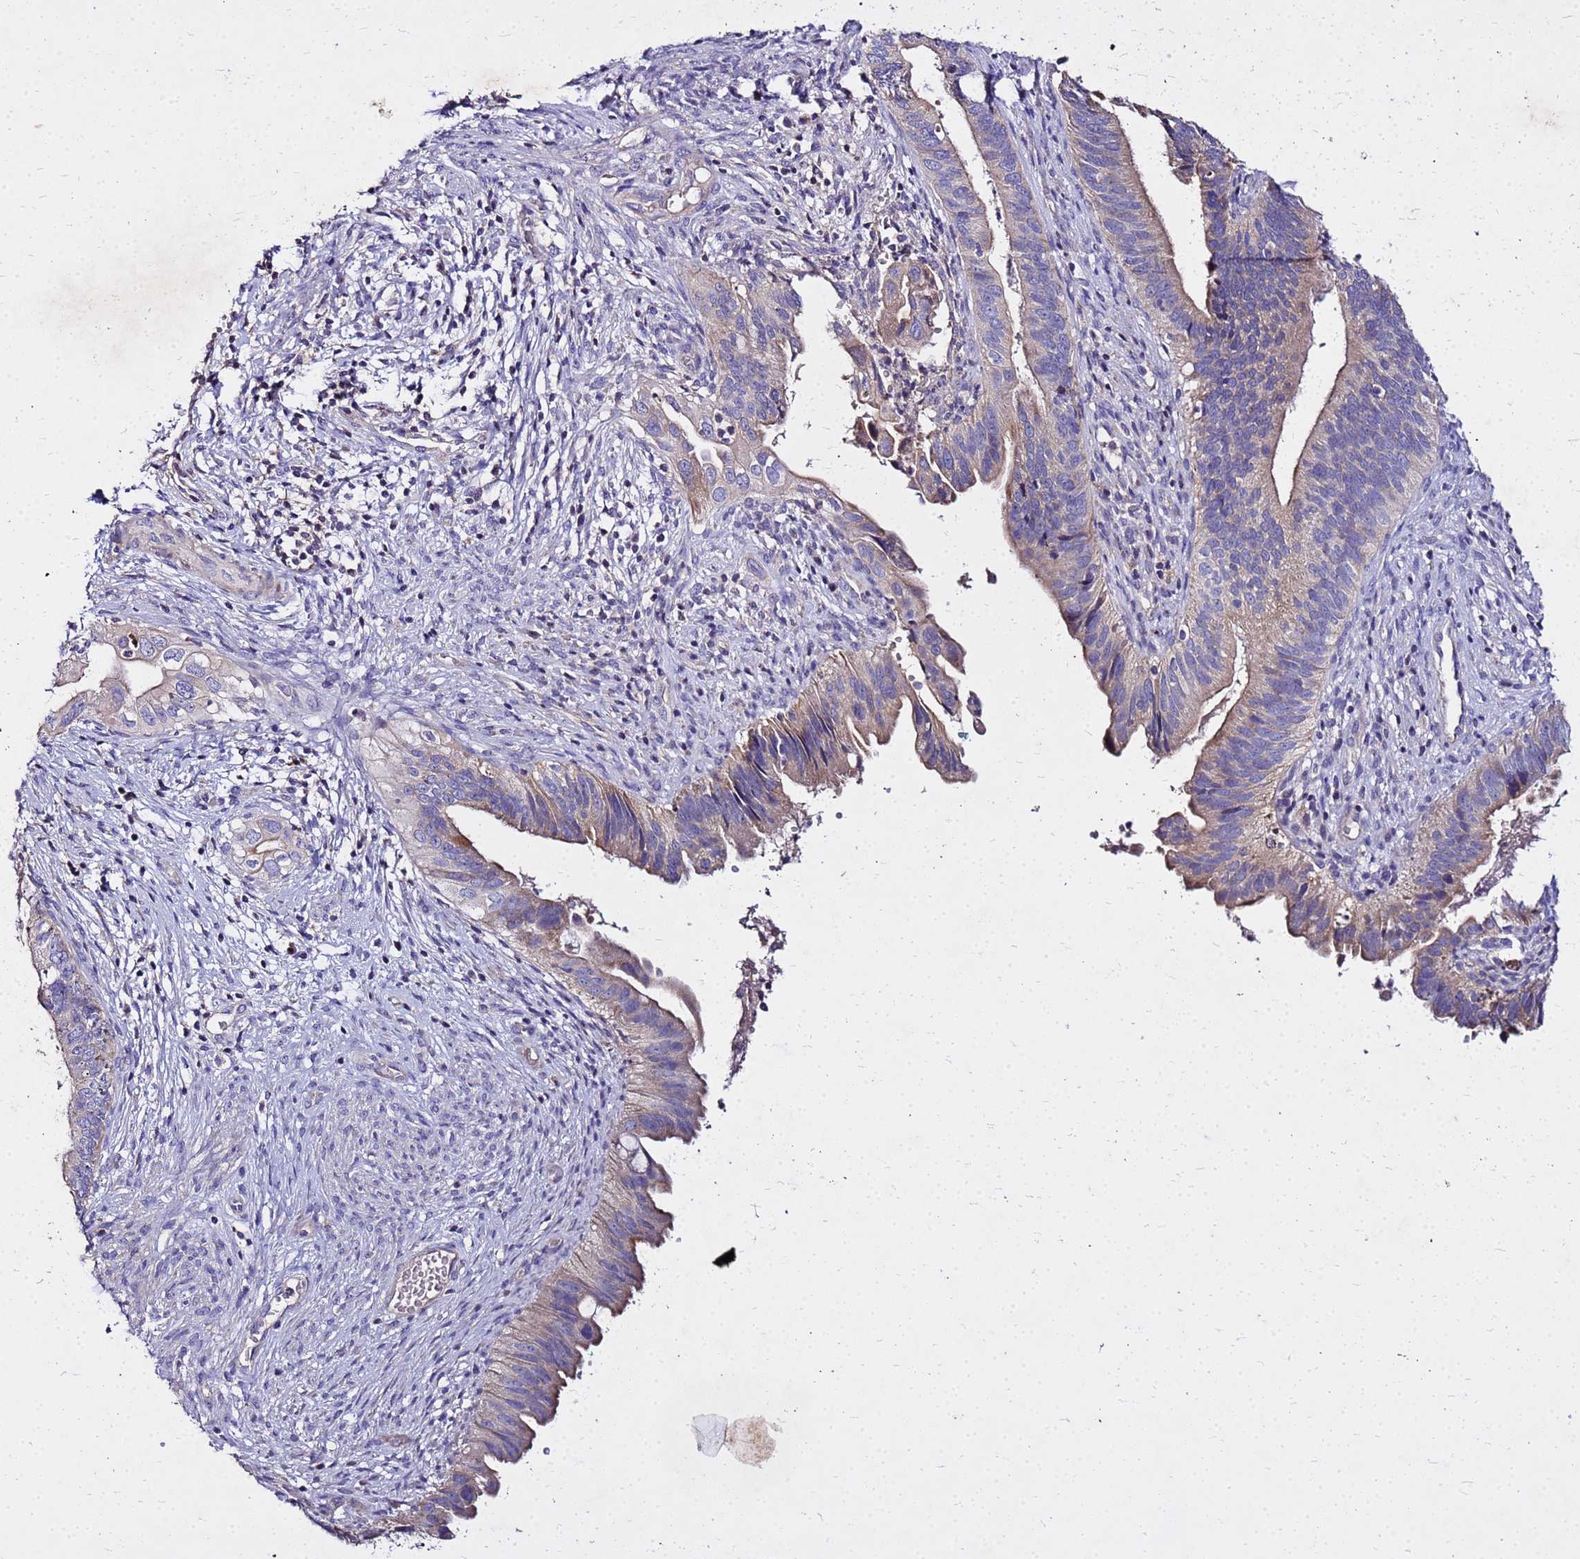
{"staining": {"intensity": "moderate", "quantity": "<25%", "location": "cytoplasmic/membranous"}, "tissue": "cervical cancer", "cell_type": "Tumor cells", "image_type": "cancer", "snomed": [{"axis": "morphology", "description": "Adenocarcinoma, NOS"}, {"axis": "topography", "description": "Cervix"}], "caption": "Immunohistochemistry of adenocarcinoma (cervical) demonstrates low levels of moderate cytoplasmic/membranous expression in approximately <25% of tumor cells. (DAB (3,3'-diaminobenzidine) IHC, brown staining for protein, blue staining for nuclei).", "gene": "COX14", "patient": {"sex": "female", "age": 42}}